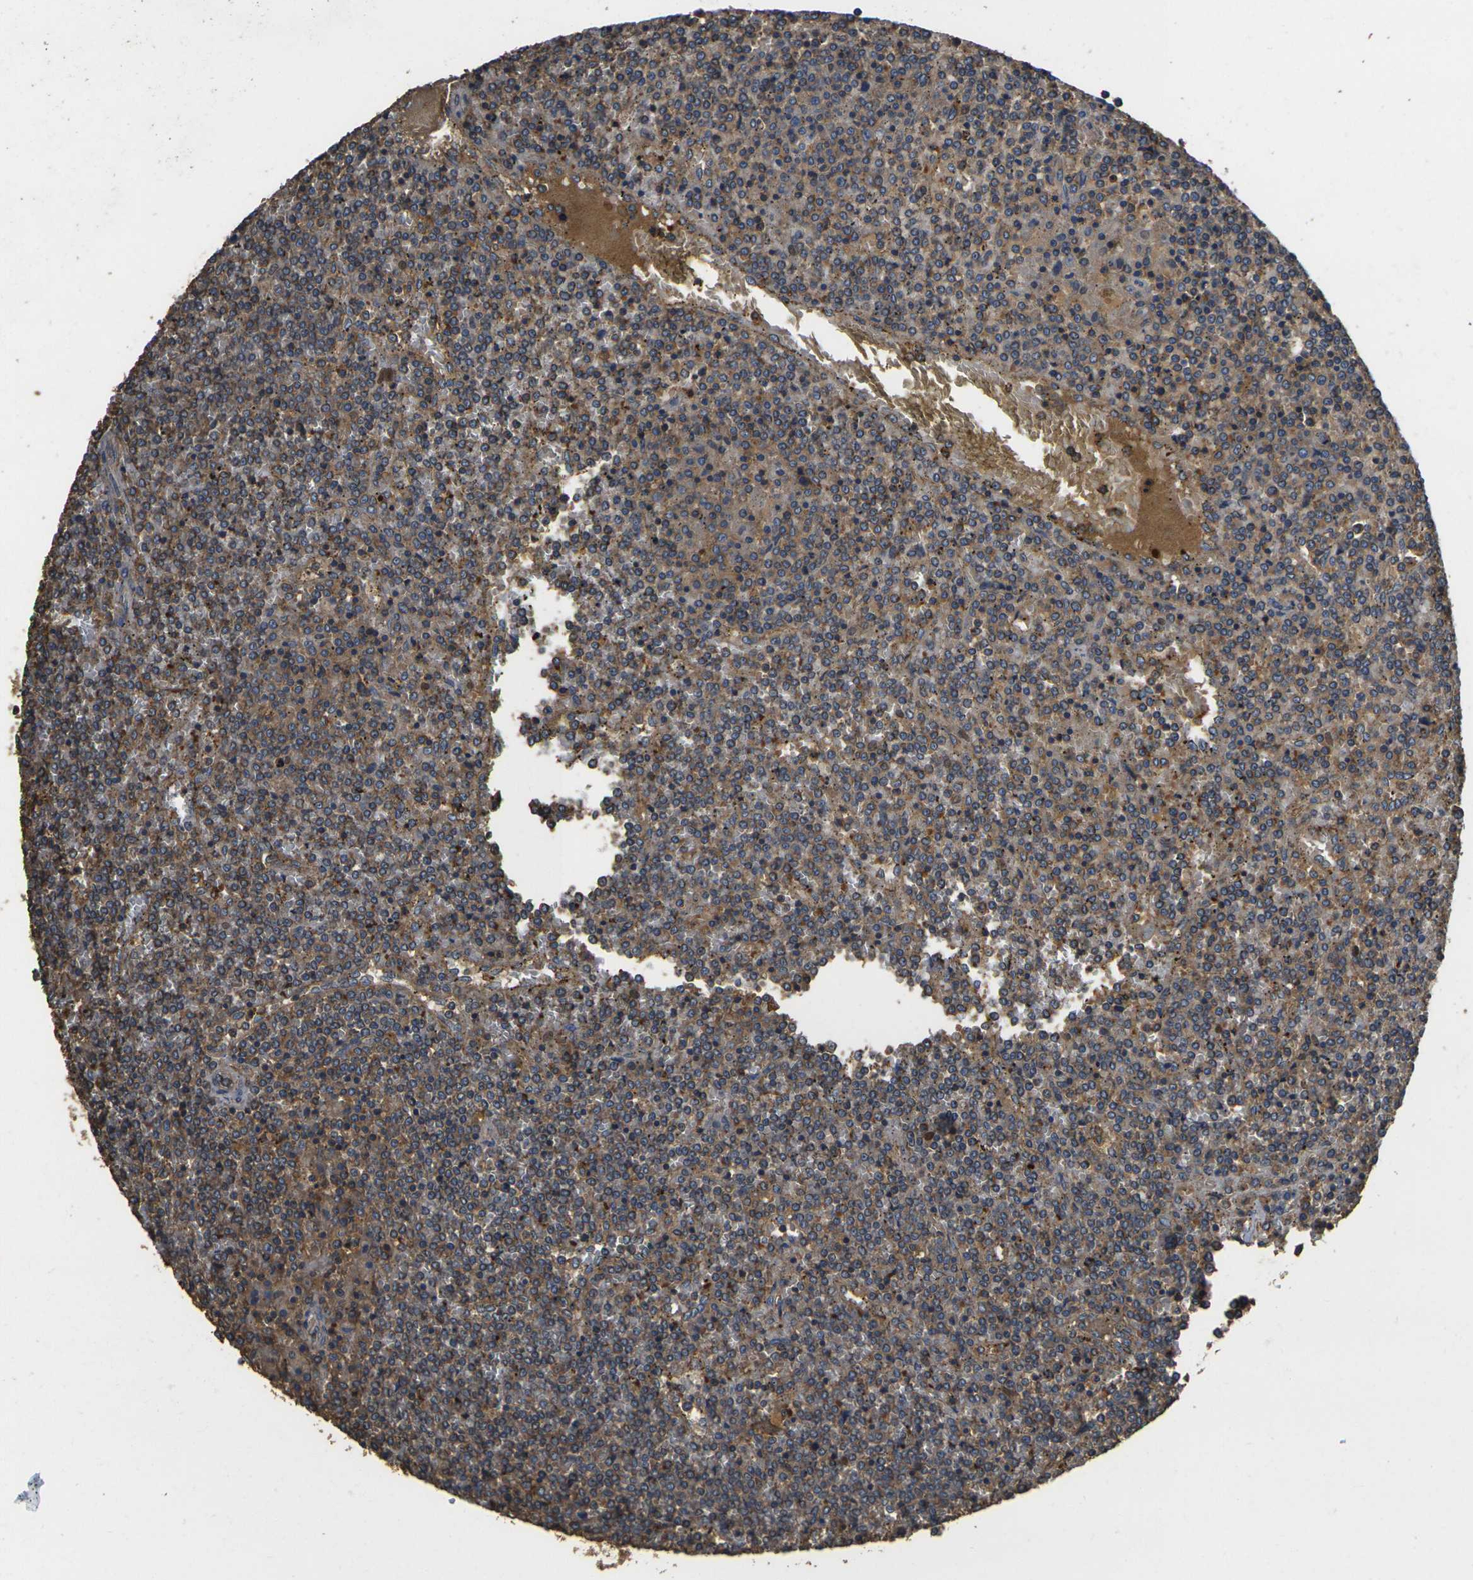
{"staining": {"intensity": "moderate", "quantity": ">75%", "location": "cytoplasmic/membranous"}, "tissue": "lymphoma", "cell_type": "Tumor cells", "image_type": "cancer", "snomed": [{"axis": "morphology", "description": "Malignant lymphoma, non-Hodgkin's type, Low grade"}, {"axis": "topography", "description": "Spleen"}], "caption": "A micrograph of lymphoma stained for a protein exhibits moderate cytoplasmic/membranous brown staining in tumor cells. (brown staining indicates protein expression, while blue staining denotes nuclei).", "gene": "HSPG2", "patient": {"sex": "female", "age": 19}}